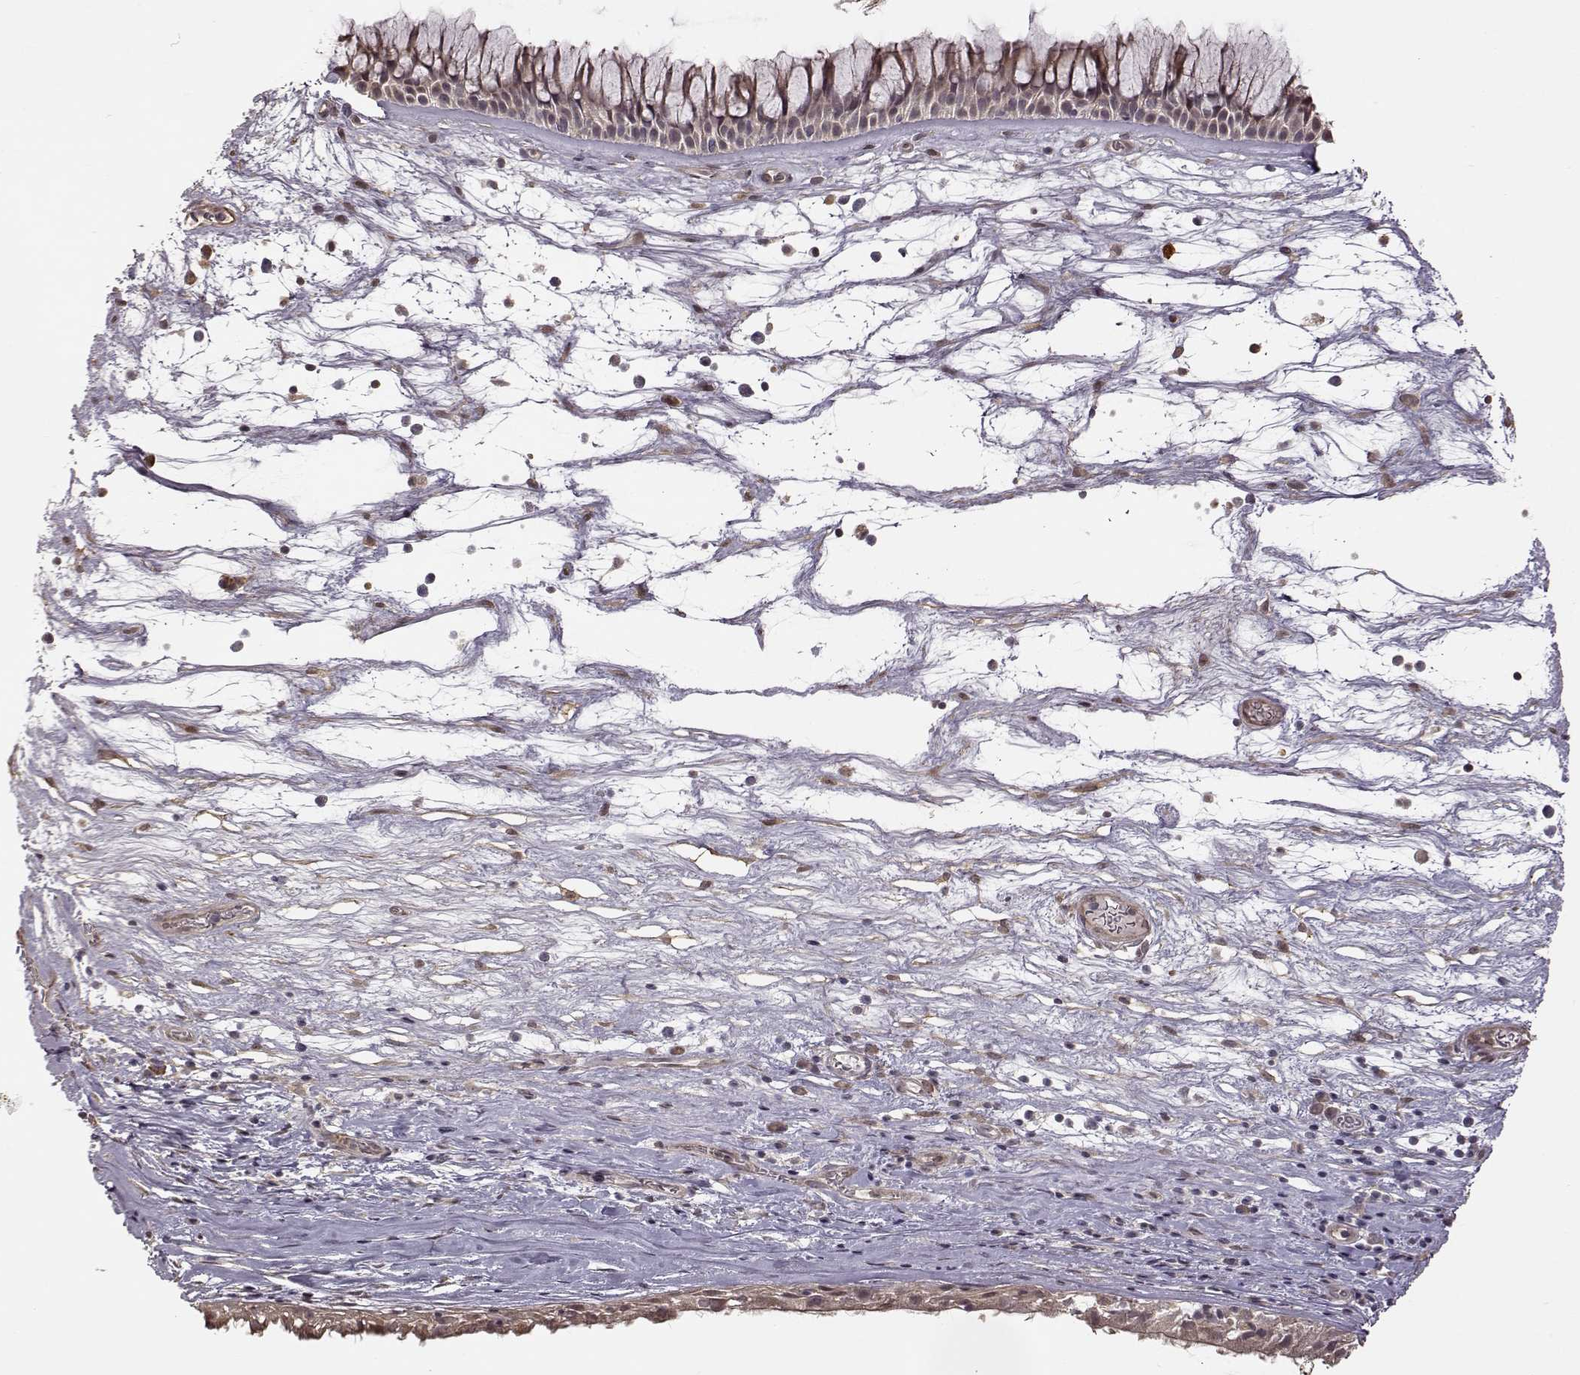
{"staining": {"intensity": "negative", "quantity": "none", "location": "none"}, "tissue": "nasopharynx", "cell_type": "Respiratory epithelial cells", "image_type": "normal", "snomed": [{"axis": "morphology", "description": "Normal tissue, NOS"}, {"axis": "topography", "description": "Nasopharynx"}], "caption": "Immunohistochemical staining of normal human nasopharynx demonstrates no significant positivity in respiratory epithelial cells. Brightfield microscopy of immunohistochemistry (IHC) stained with DAB (3,3'-diaminobenzidine) (brown) and hematoxylin (blue), captured at high magnification.", "gene": "CRB1", "patient": {"sex": "male", "age": 74}}